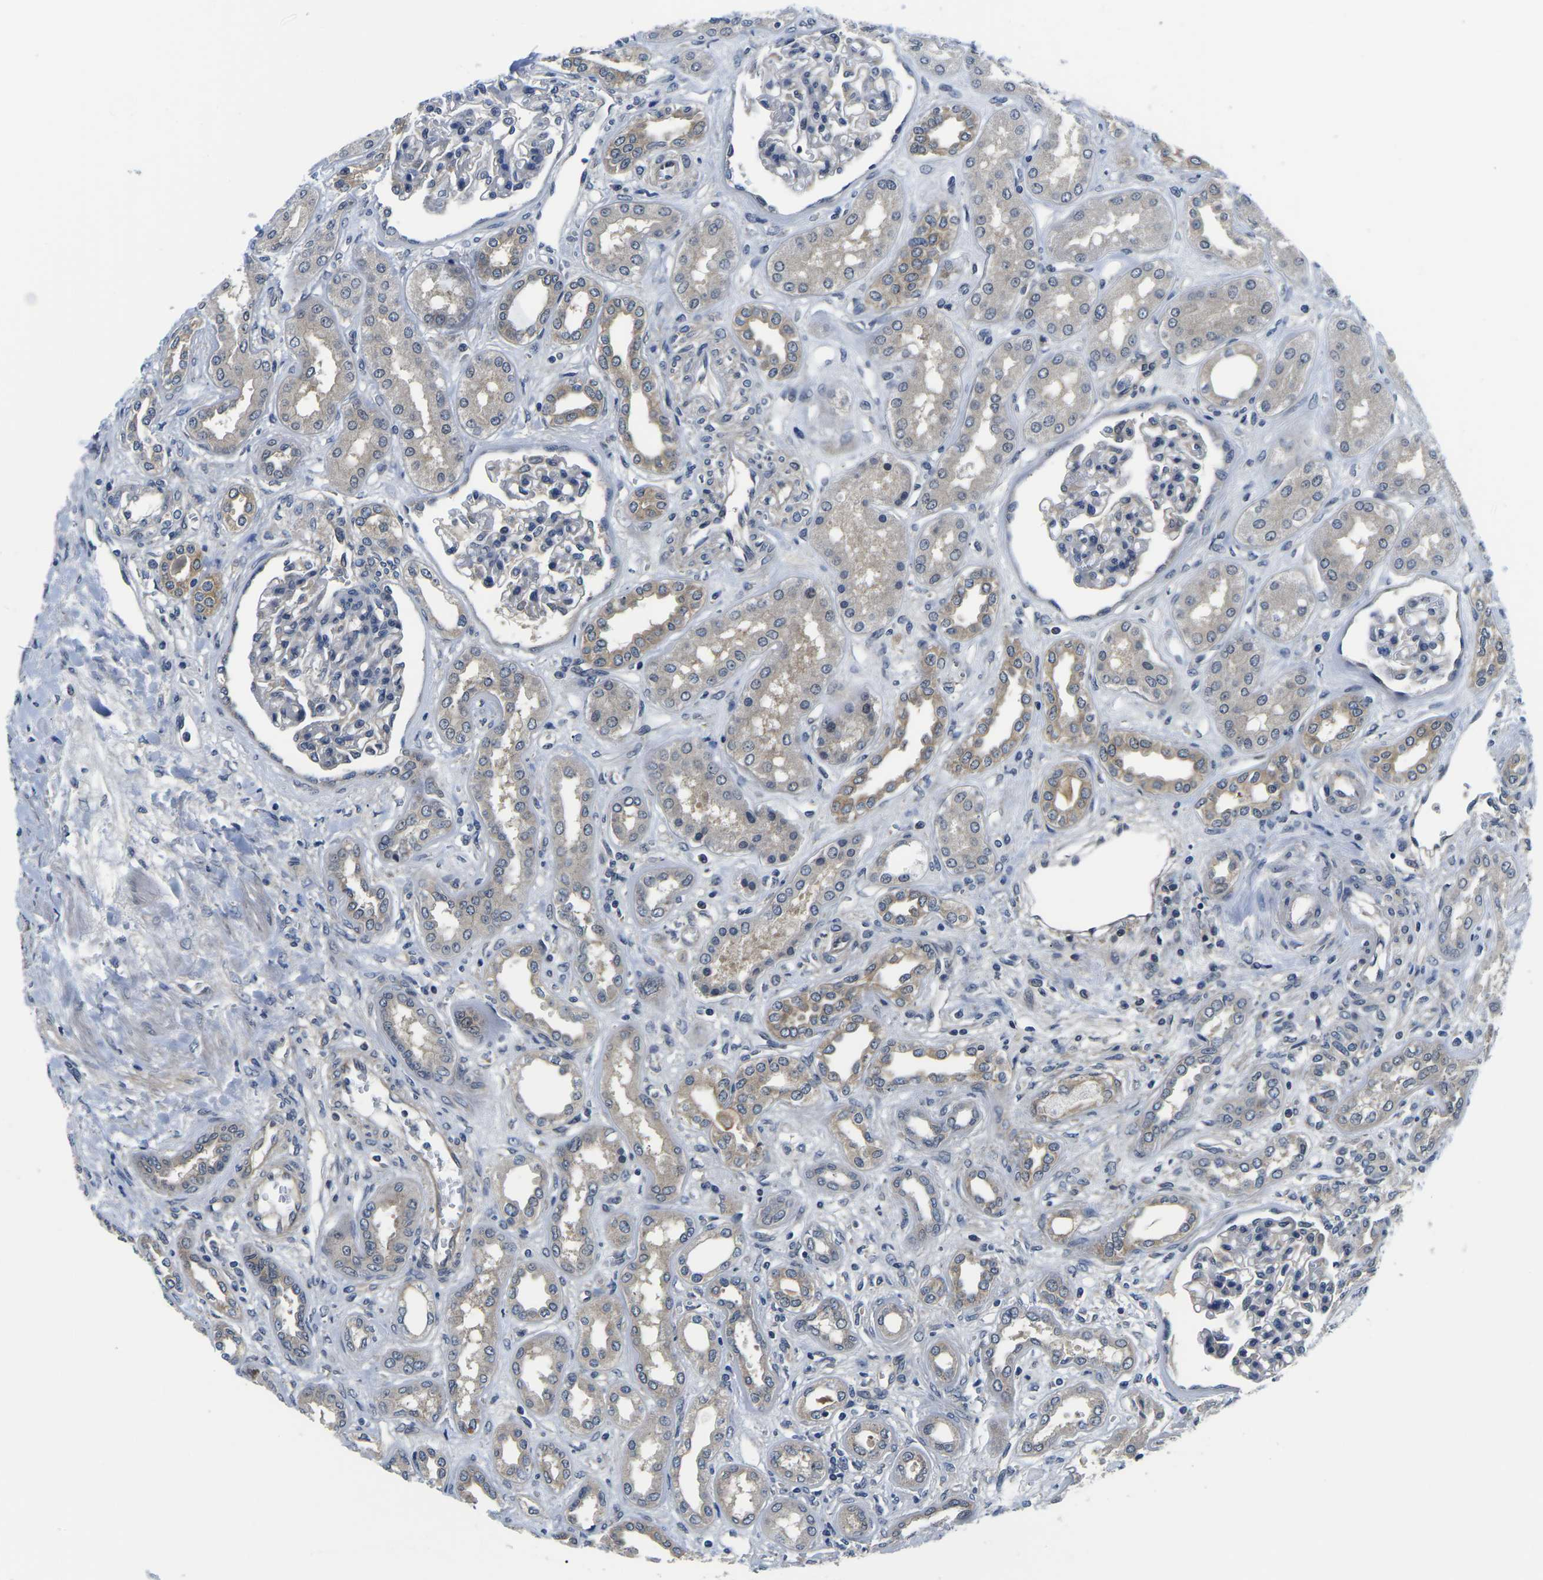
{"staining": {"intensity": "weak", "quantity": "<25%", "location": "cytoplasmic/membranous"}, "tissue": "kidney", "cell_type": "Cells in glomeruli", "image_type": "normal", "snomed": [{"axis": "morphology", "description": "Normal tissue, NOS"}, {"axis": "topography", "description": "Kidney"}], "caption": "This image is of benign kidney stained with IHC to label a protein in brown with the nuclei are counter-stained blue. There is no expression in cells in glomeruli.", "gene": "GSK3B", "patient": {"sex": "male", "age": 59}}